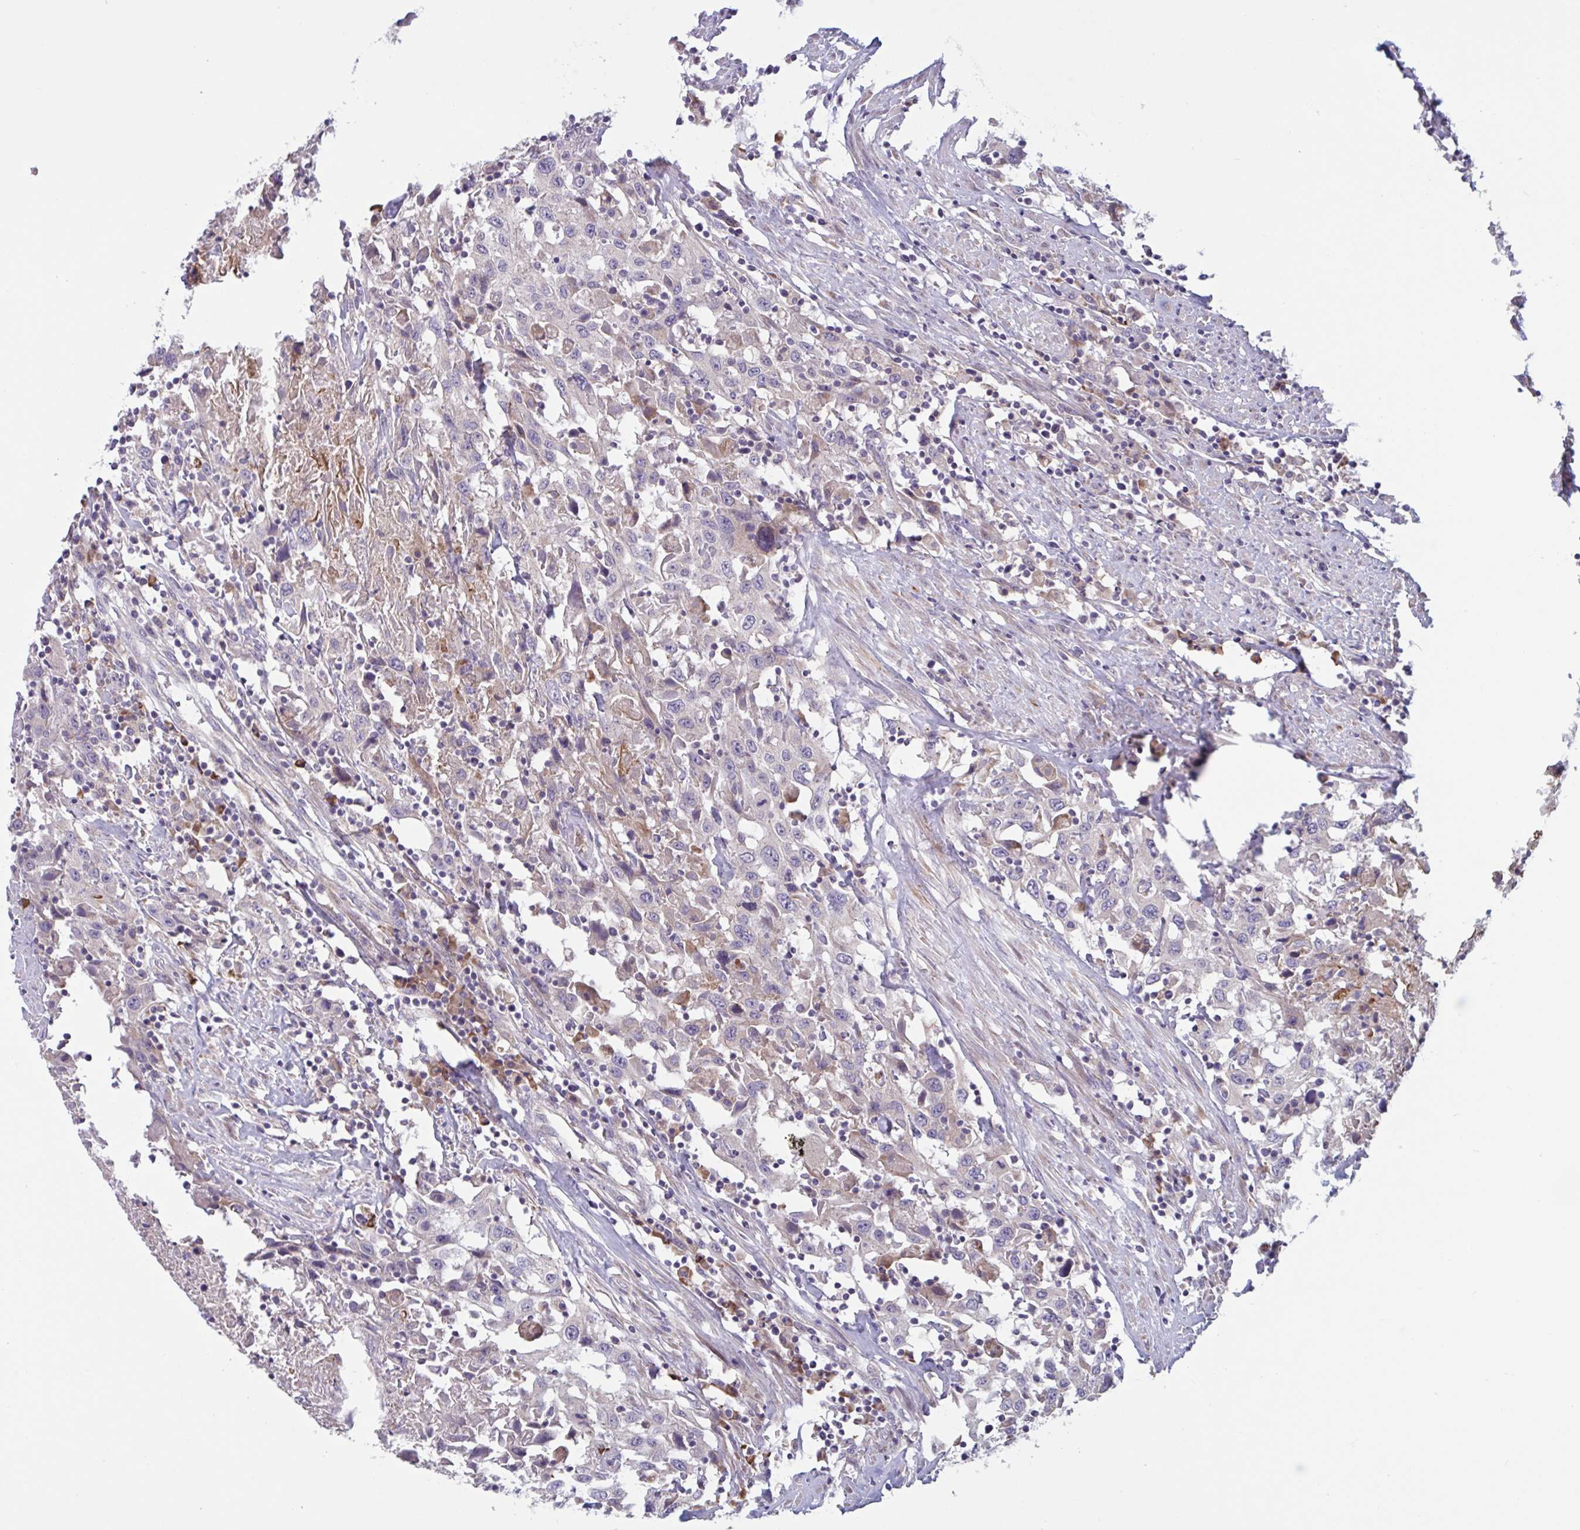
{"staining": {"intensity": "negative", "quantity": "none", "location": "none"}, "tissue": "urothelial cancer", "cell_type": "Tumor cells", "image_type": "cancer", "snomed": [{"axis": "morphology", "description": "Urothelial carcinoma, High grade"}, {"axis": "topography", "description": "Urinary bladder"}], "caption": "Micrograph shows no protein staining in tumor cells of urothelial cancer tissue.", "gene": "CD1E", "patient": {"sex": "male", "age": 61}}